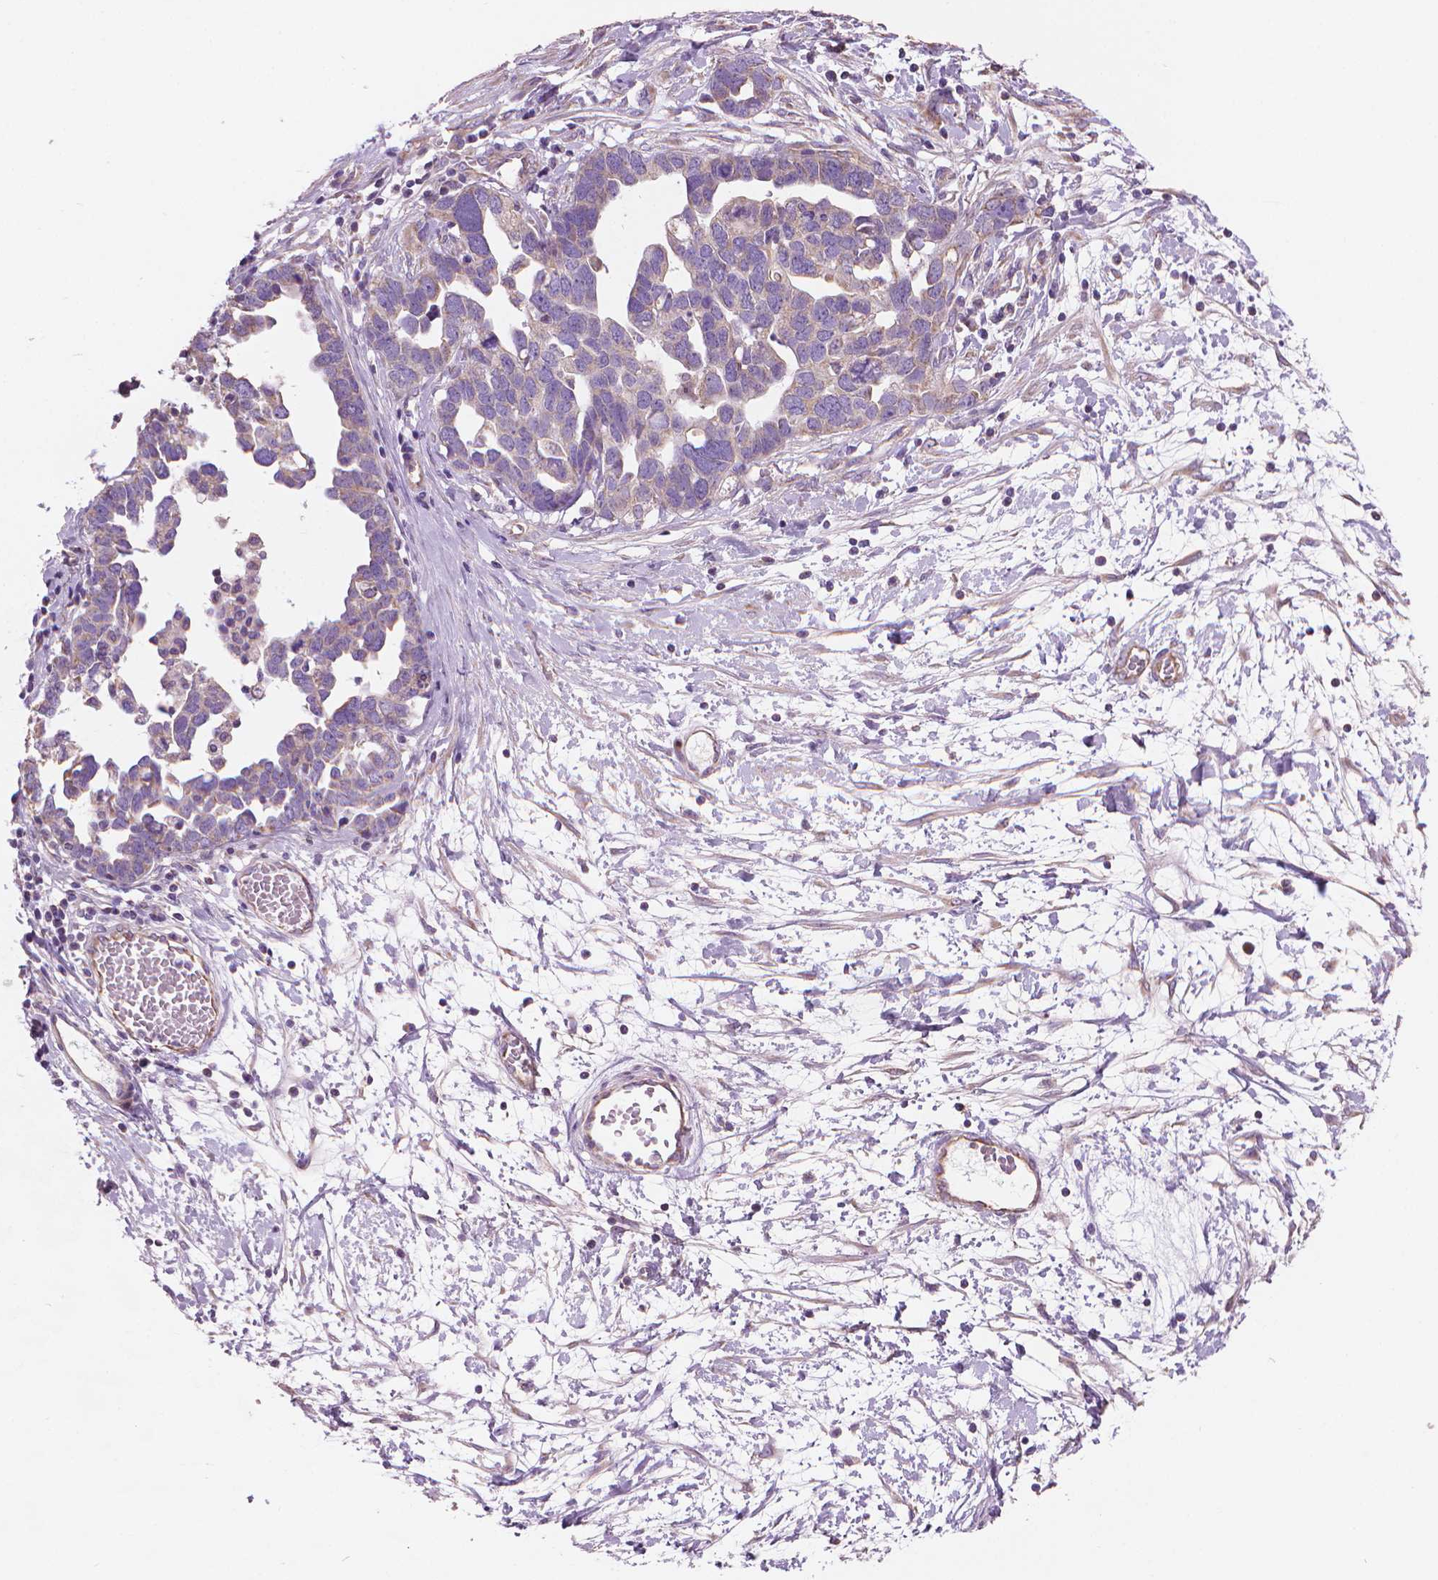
{"staining": {"intensity": "negative", "quantity": "none", "location": "none"}, "tissue": "ovarian cancer", "cell_type": "Tumor cells", "image_type": "cancer", "snomed": [{"axis": "morphology", "description": "Cystadenocarcinoma, serous, NOS"}, {"axis": "topography", "description": "Ovary"}], "caption": "IHC image of neoplastic tissue: ovarian cancer (serous cystadenocarcinoma) stained with DAB (3,3'-diaminobenzidine) demonstrates no significant protein staining in tumor cells.", "gene": "TTC29", "patient": {"sex": "female", "age": 54}}